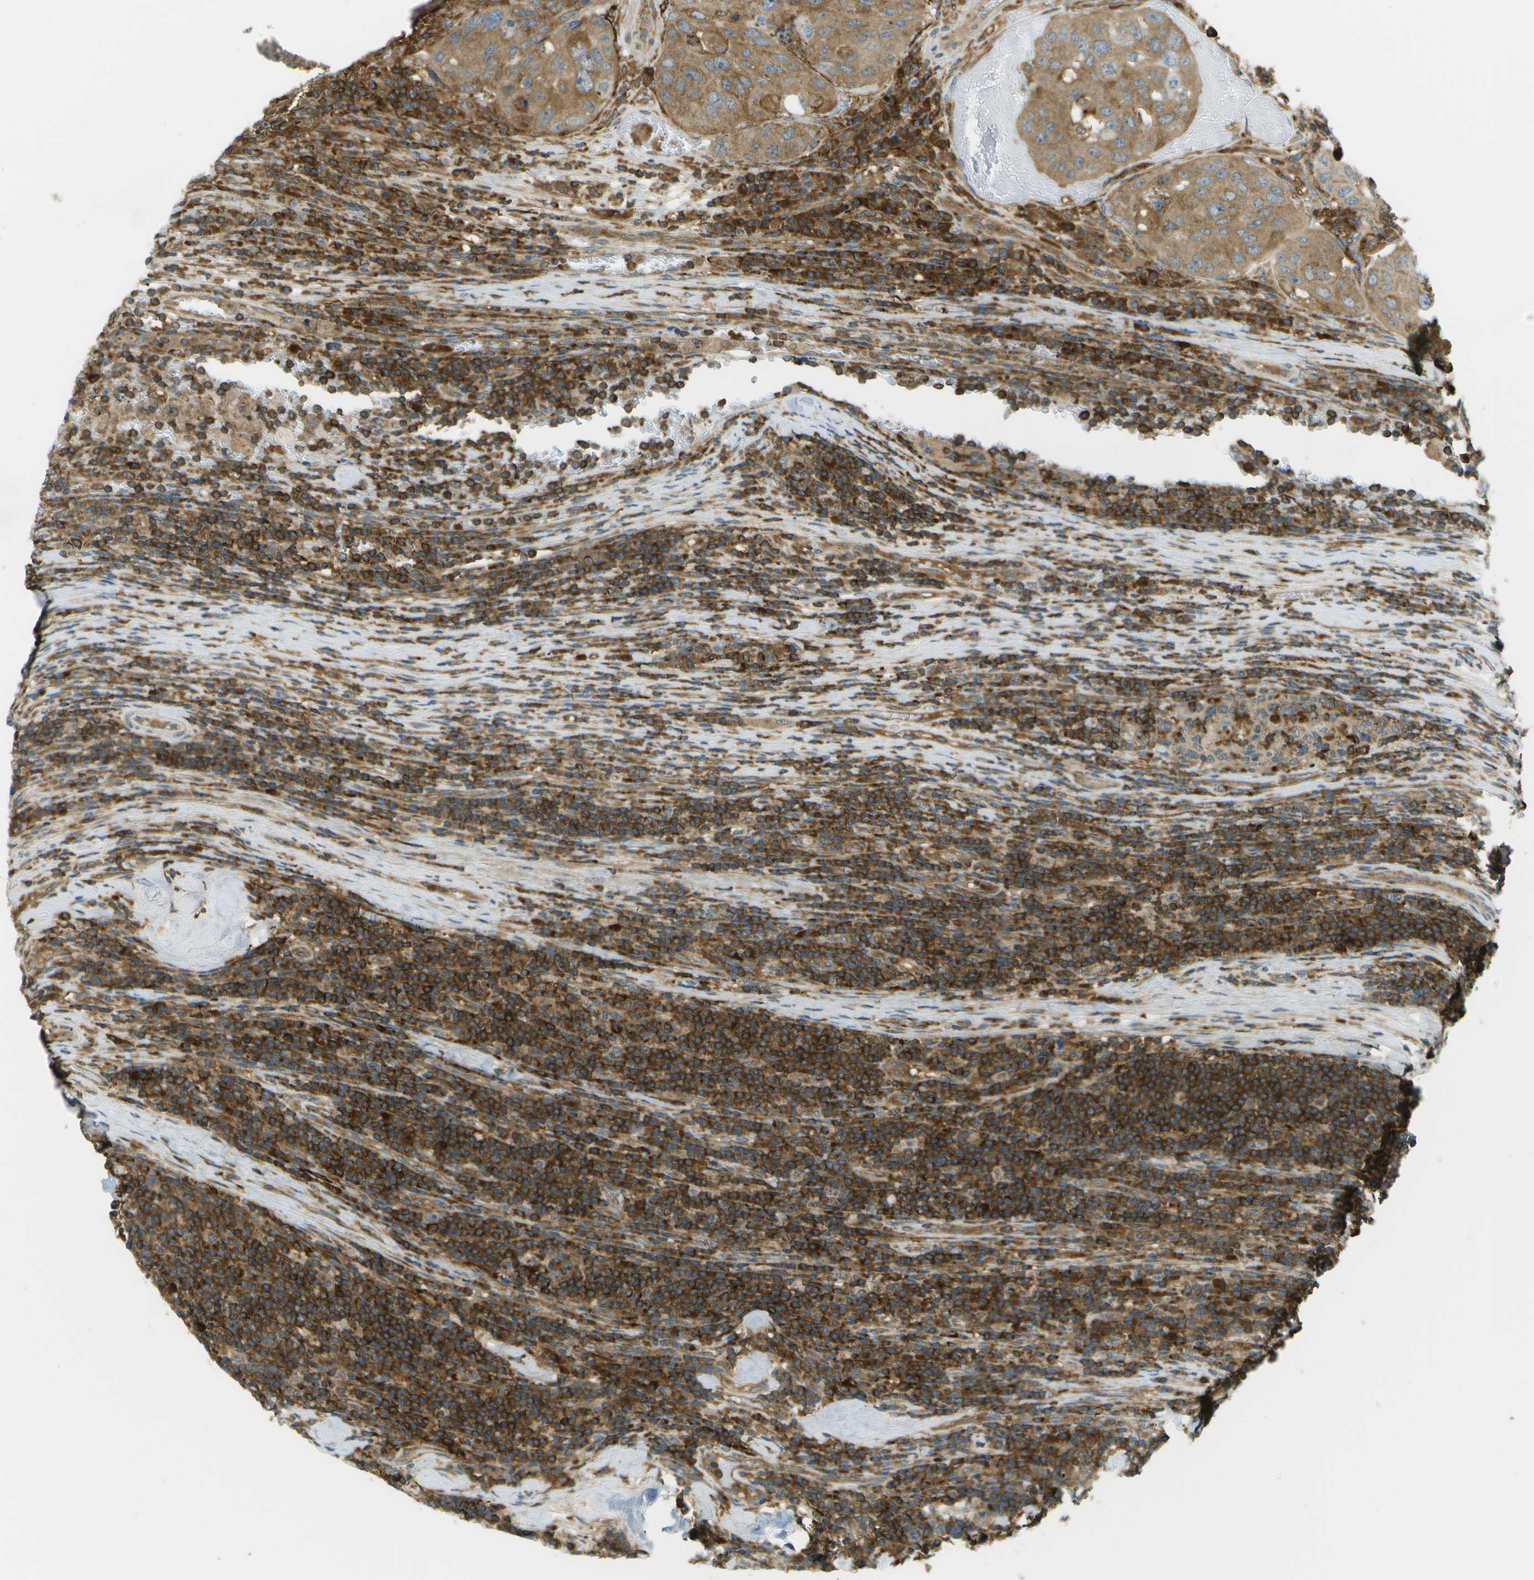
{"staining": {"intensity": "moderate", "quantity": ">75%", "location": "cytoplasmic/membranous"}, "tissue": "urothelial cancer", "cell_type": "Tumor cells", "image_type": "cancer", "snomed": [{"axis": "morphology", "description": "Urothelial carcinoma, High grade"}, {"axis": "topography", "description": "Lymph node"}, {"axis": "topography", "description": "Urinary bladder"}], "caption": "Urothelial cancer was stained to show a protein in brown. There is medium levels of moderate cytoplasmic/membranous staining in approximately >75% of tumor cells. Immunohistochemistry stains the protein in brown and the nuclei are stained blue.", "gene": "TMTC1", "patient": {"sex": "male", "age": 51}}